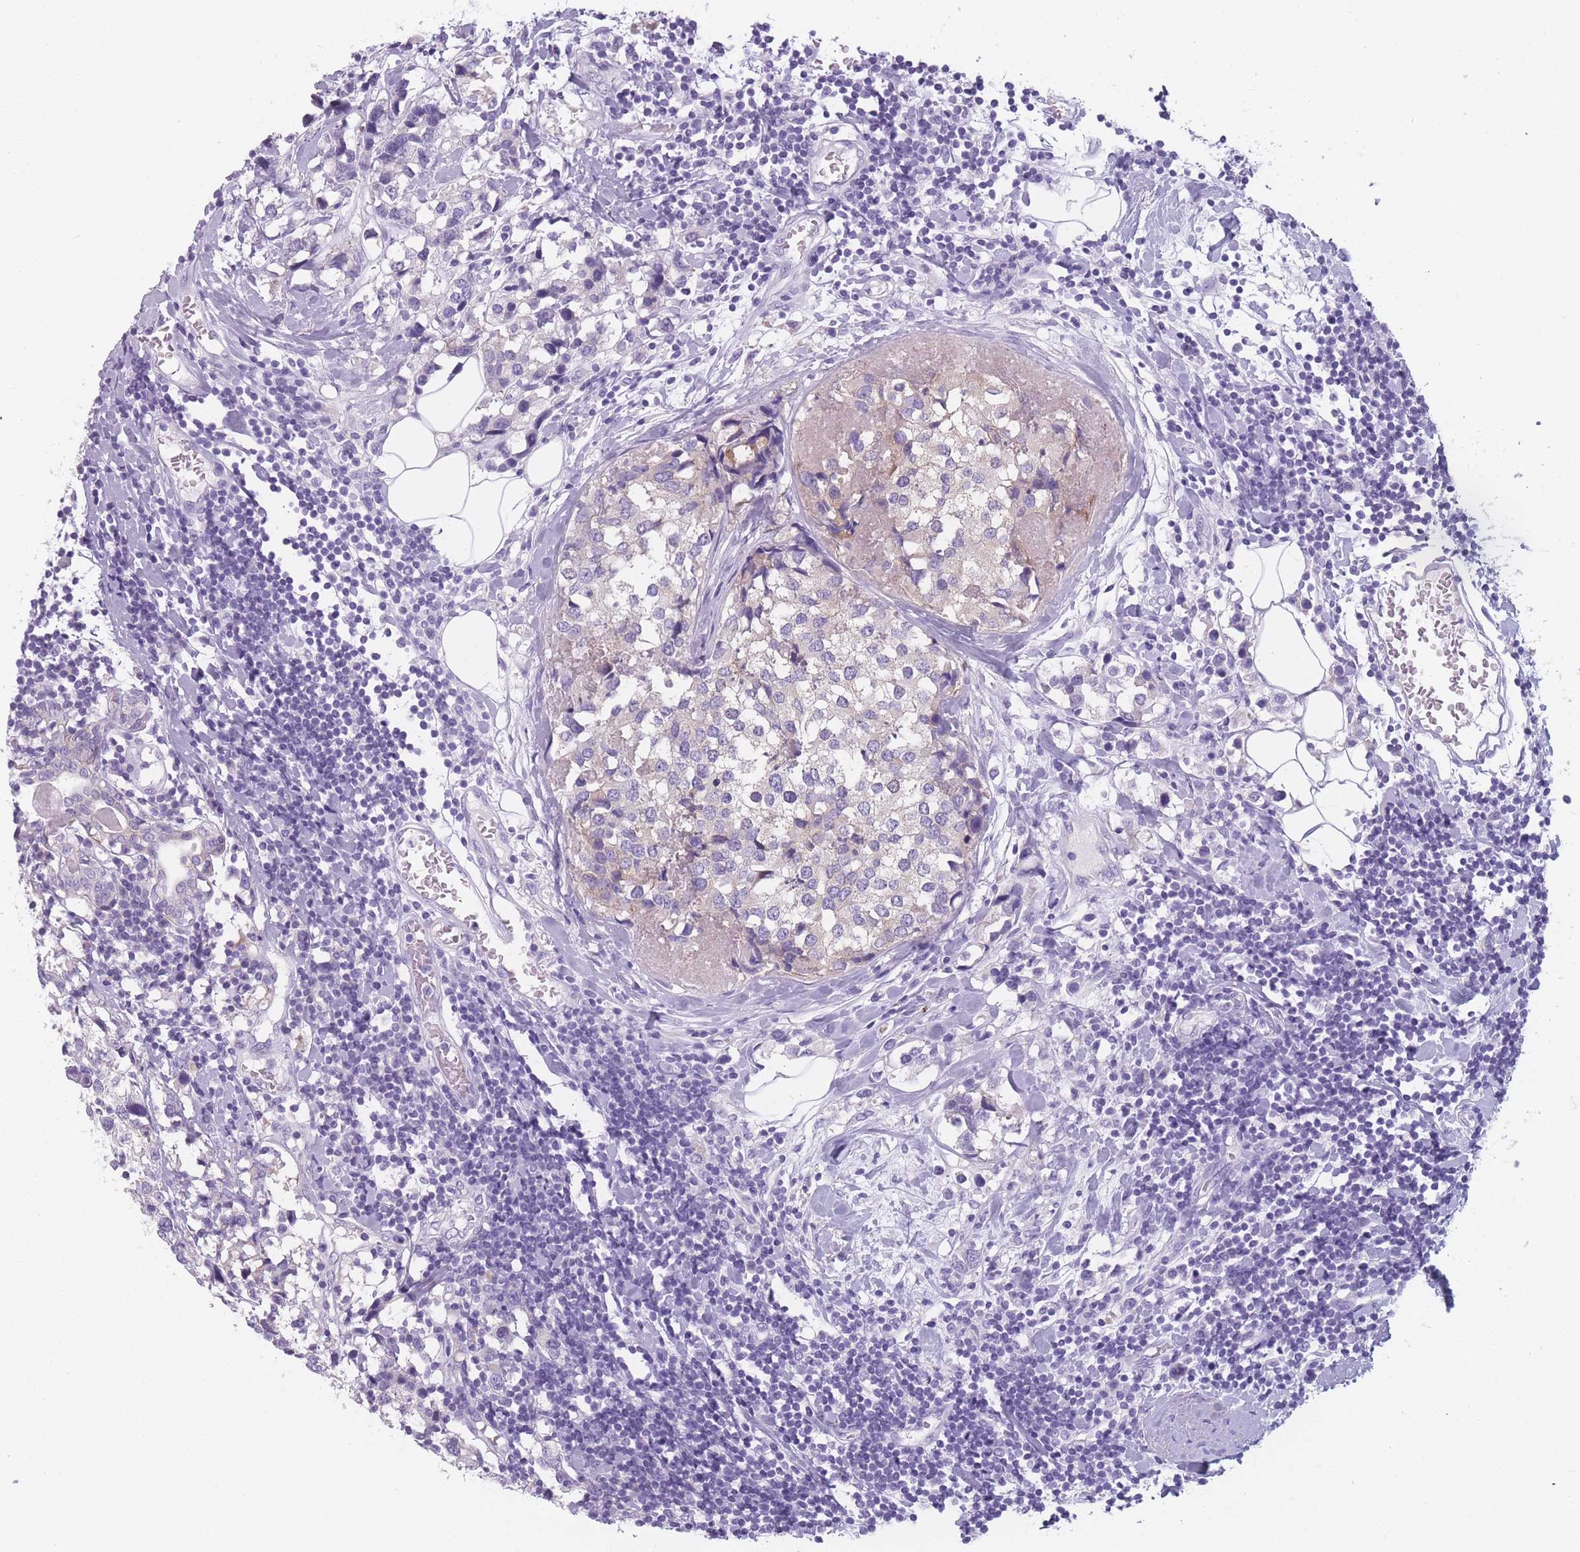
{"staining": {"intensity": "negative", "quantity": "none", "location": "none"}, "tissue": "breast cancer", "cell_type": "Tumor cells", "image_type": "cancer", "snomed": [{"axis": "morphology", "description": "Lobular carcinoma"}, {"axis": "topography", "description": "Breast"}], "caption": "Immunohistochemistry micrograph of neoplastic tissue: human breast cancer (lobular carcinoma) stained with DAB (3,3'-diaminobenzidine) displays no significant protein positivity in tumor cells. (Brightfield microscopy of DAB (3,3'-diaminobenzidine) IHC at high magnification).", "gene": "PPFIA3", "patient": {"sex": "female", "age": 59}}